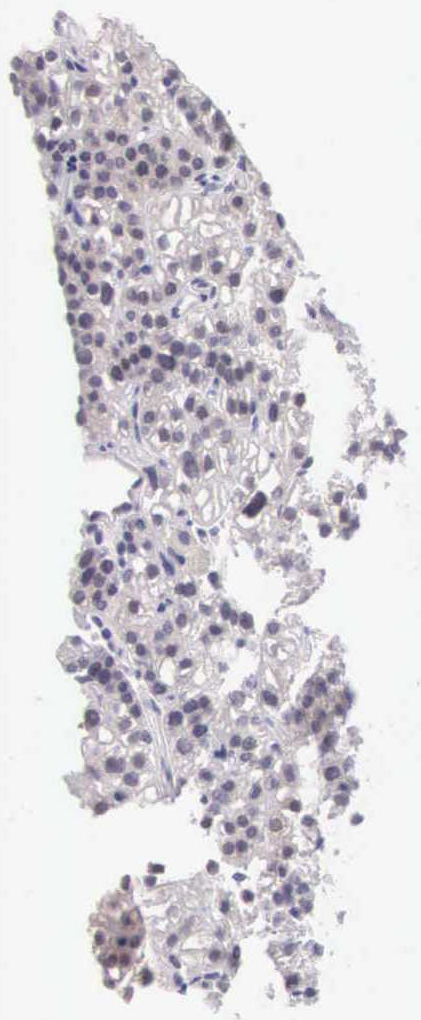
{"staining": {"intensity": "negative", "quantity": "none", "location": "none"}, "tissue": "parathyroid gland", "cell_type": "Glandular cells", "image_type": "normal", "snomed": [{"axis": "morphology", "description": "Normal tissue, NOS"}, {"axis": "topography", "description": "Parathyroid gland"}], "caption": "IHC histopathology image of benign parathyroid gland: parathyroid gland stained with DAB (3,3'-diaminobenzidine) exhibits no significant protein staining in glandular cells.", "gene": "ARFGAP3", "patient": {"sex": "male", "age": 71}}